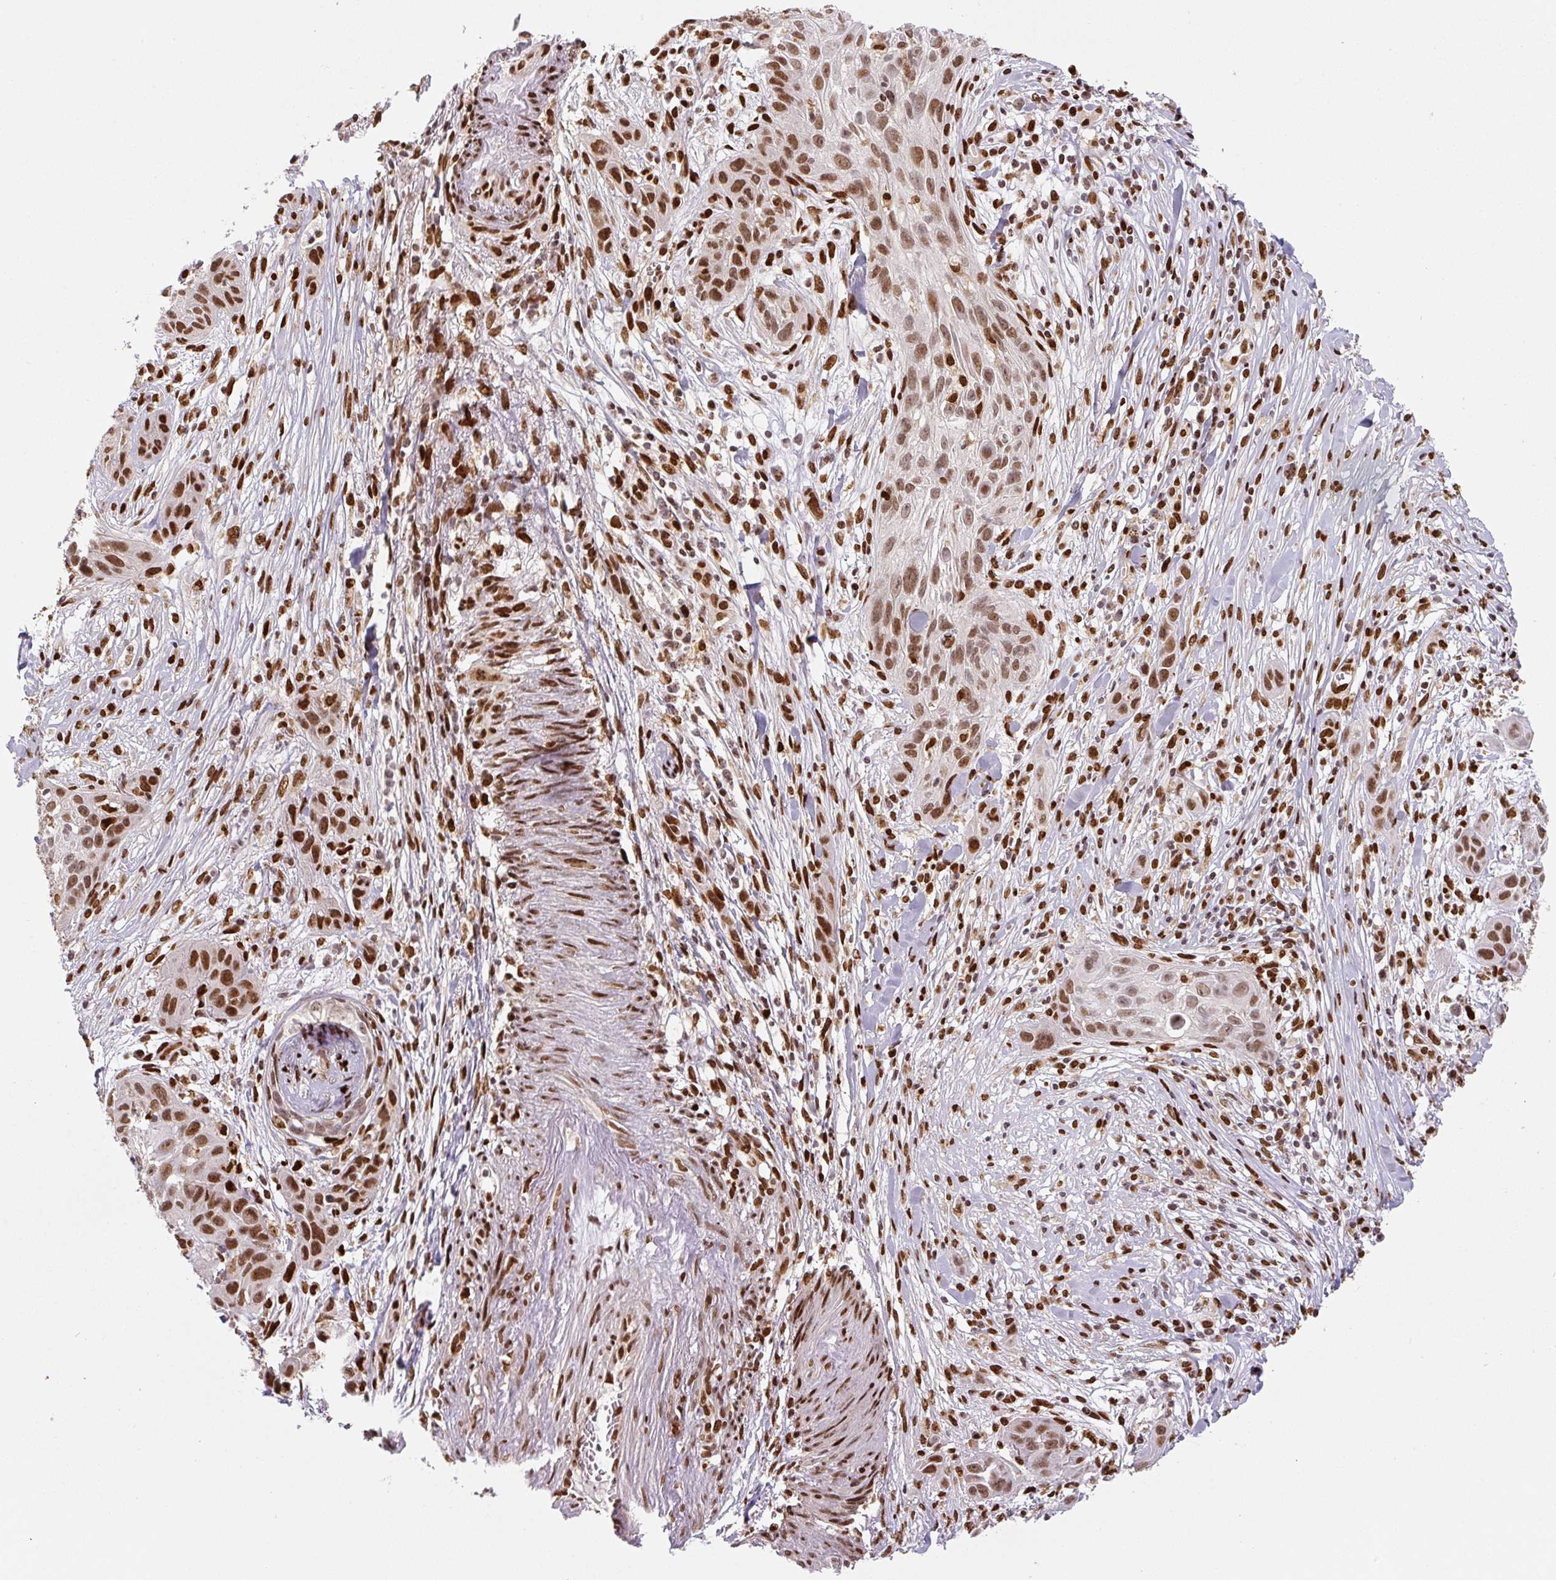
{"staining": {"intensity": "moderate", "quantity": ">75%", "location": "nuclear"}, "tissue": "skin cancer", "cell_type": "Tumor cells", "image_type": "cancer", "snomed": [{"axis": "morphology", "description": "Squamous cell carcinoma, NOS"}, {"axis": "topography", "description": "Skin"}, {"axis": "topography", "description": "Vulva"}], "caption": "Skin cancer (squamous cell carcinoma) tissue exhibits moderate nuclear expression in about >75% of tumor cells (brown staining indicates protein expression, while blue staining denotes nuclei).", "gene": "PYDC2", "patient": {"sex": "female", "age": 83}}